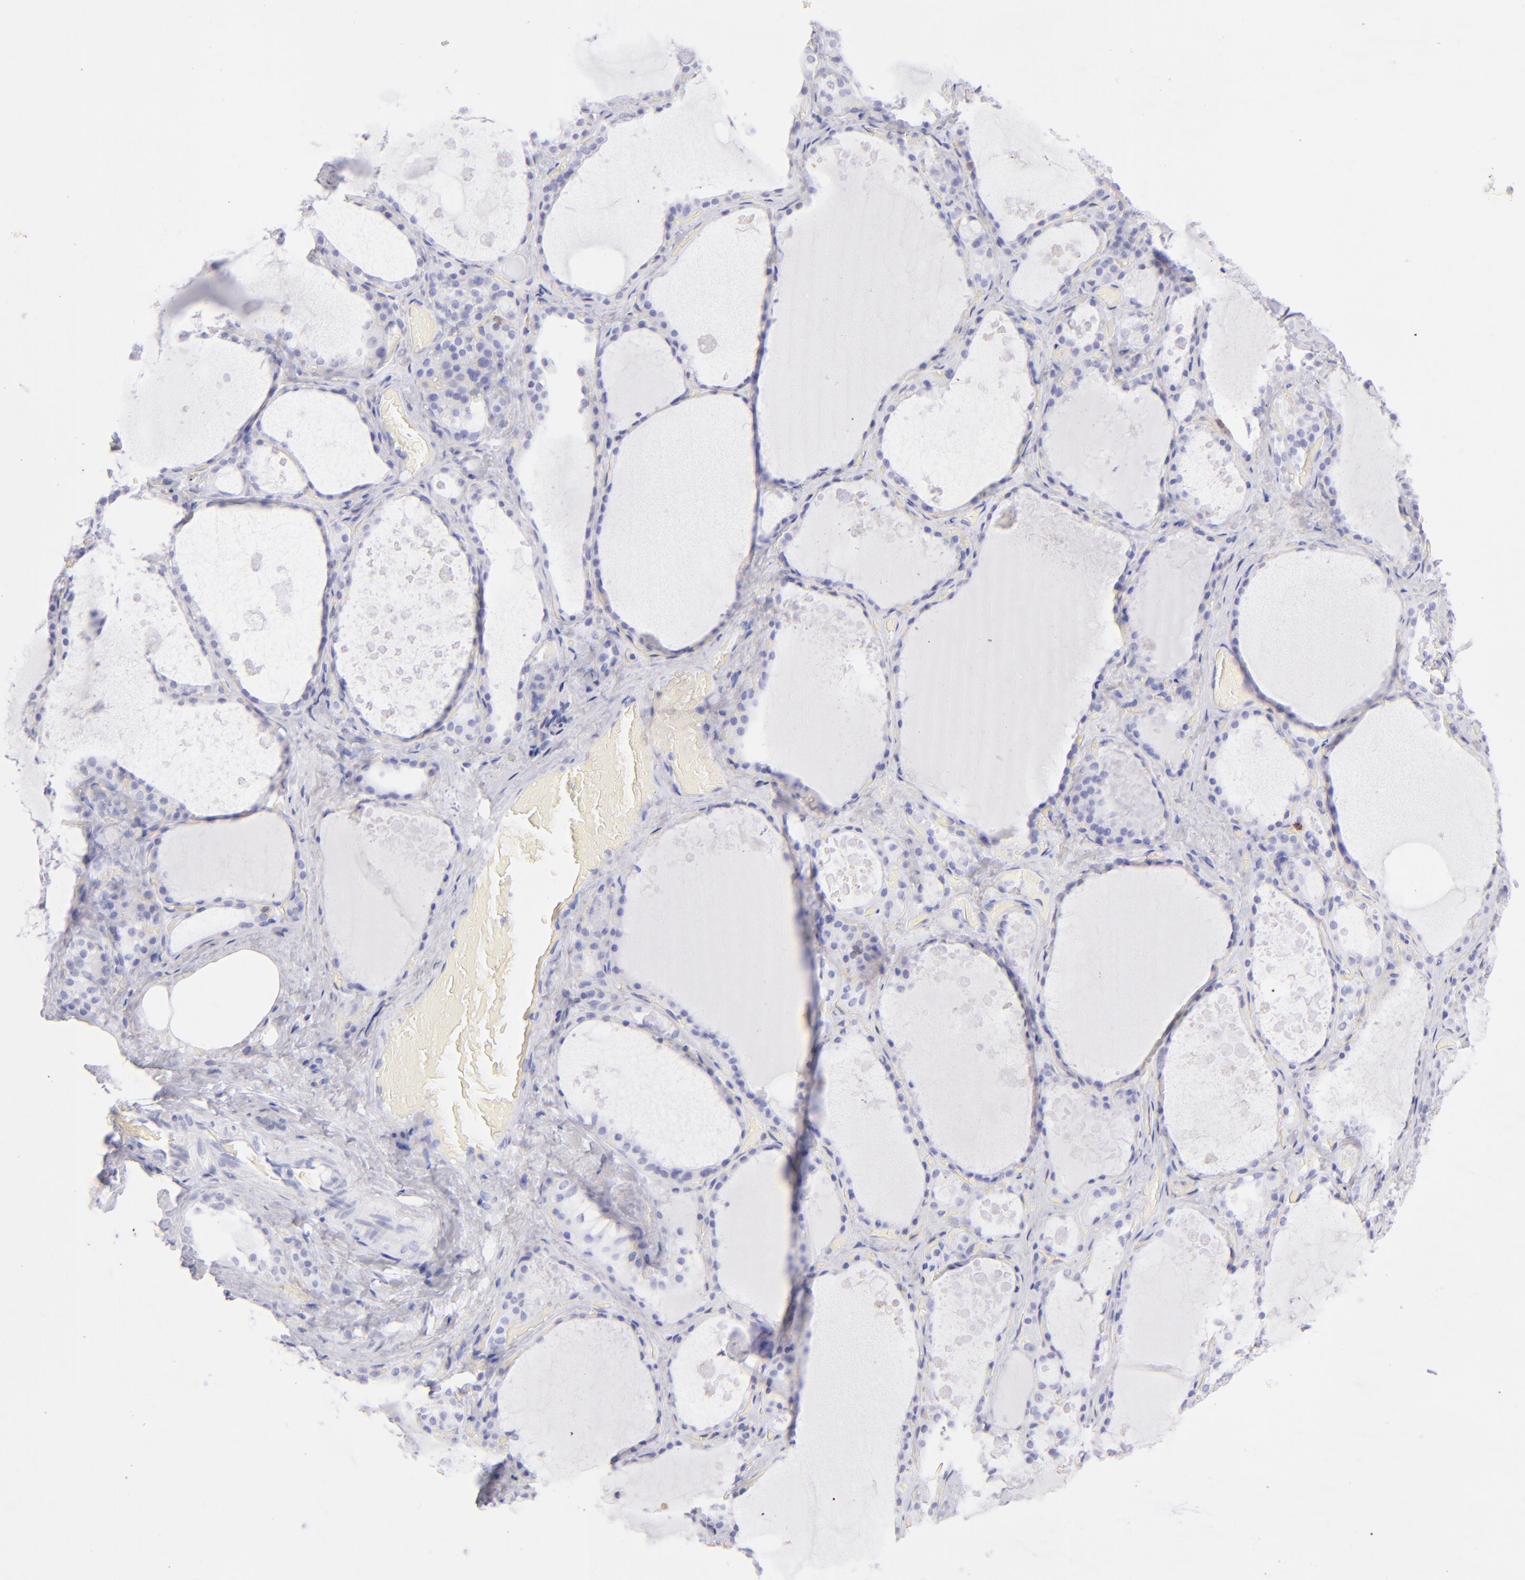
{"staining": {"intensity": "negative", "quantity": "none", "location": "none"}, "tissue": "thyroid gland", "cell_type": "Glandular cells", "image_type": "normal", "snomed": [{"axis": "morphology", "description": "Normal tissue, NOS"}, {"axis": "topography", "description": "Thyroid gland"}], "caption": "Immunohistochemistry micrograph of benign thyroid gland: human thyroid gland stained with DAB displays no significant protein expression in glandular cells.", "gene": "CD69", "patient": {"sex": "male", "age": 61}}